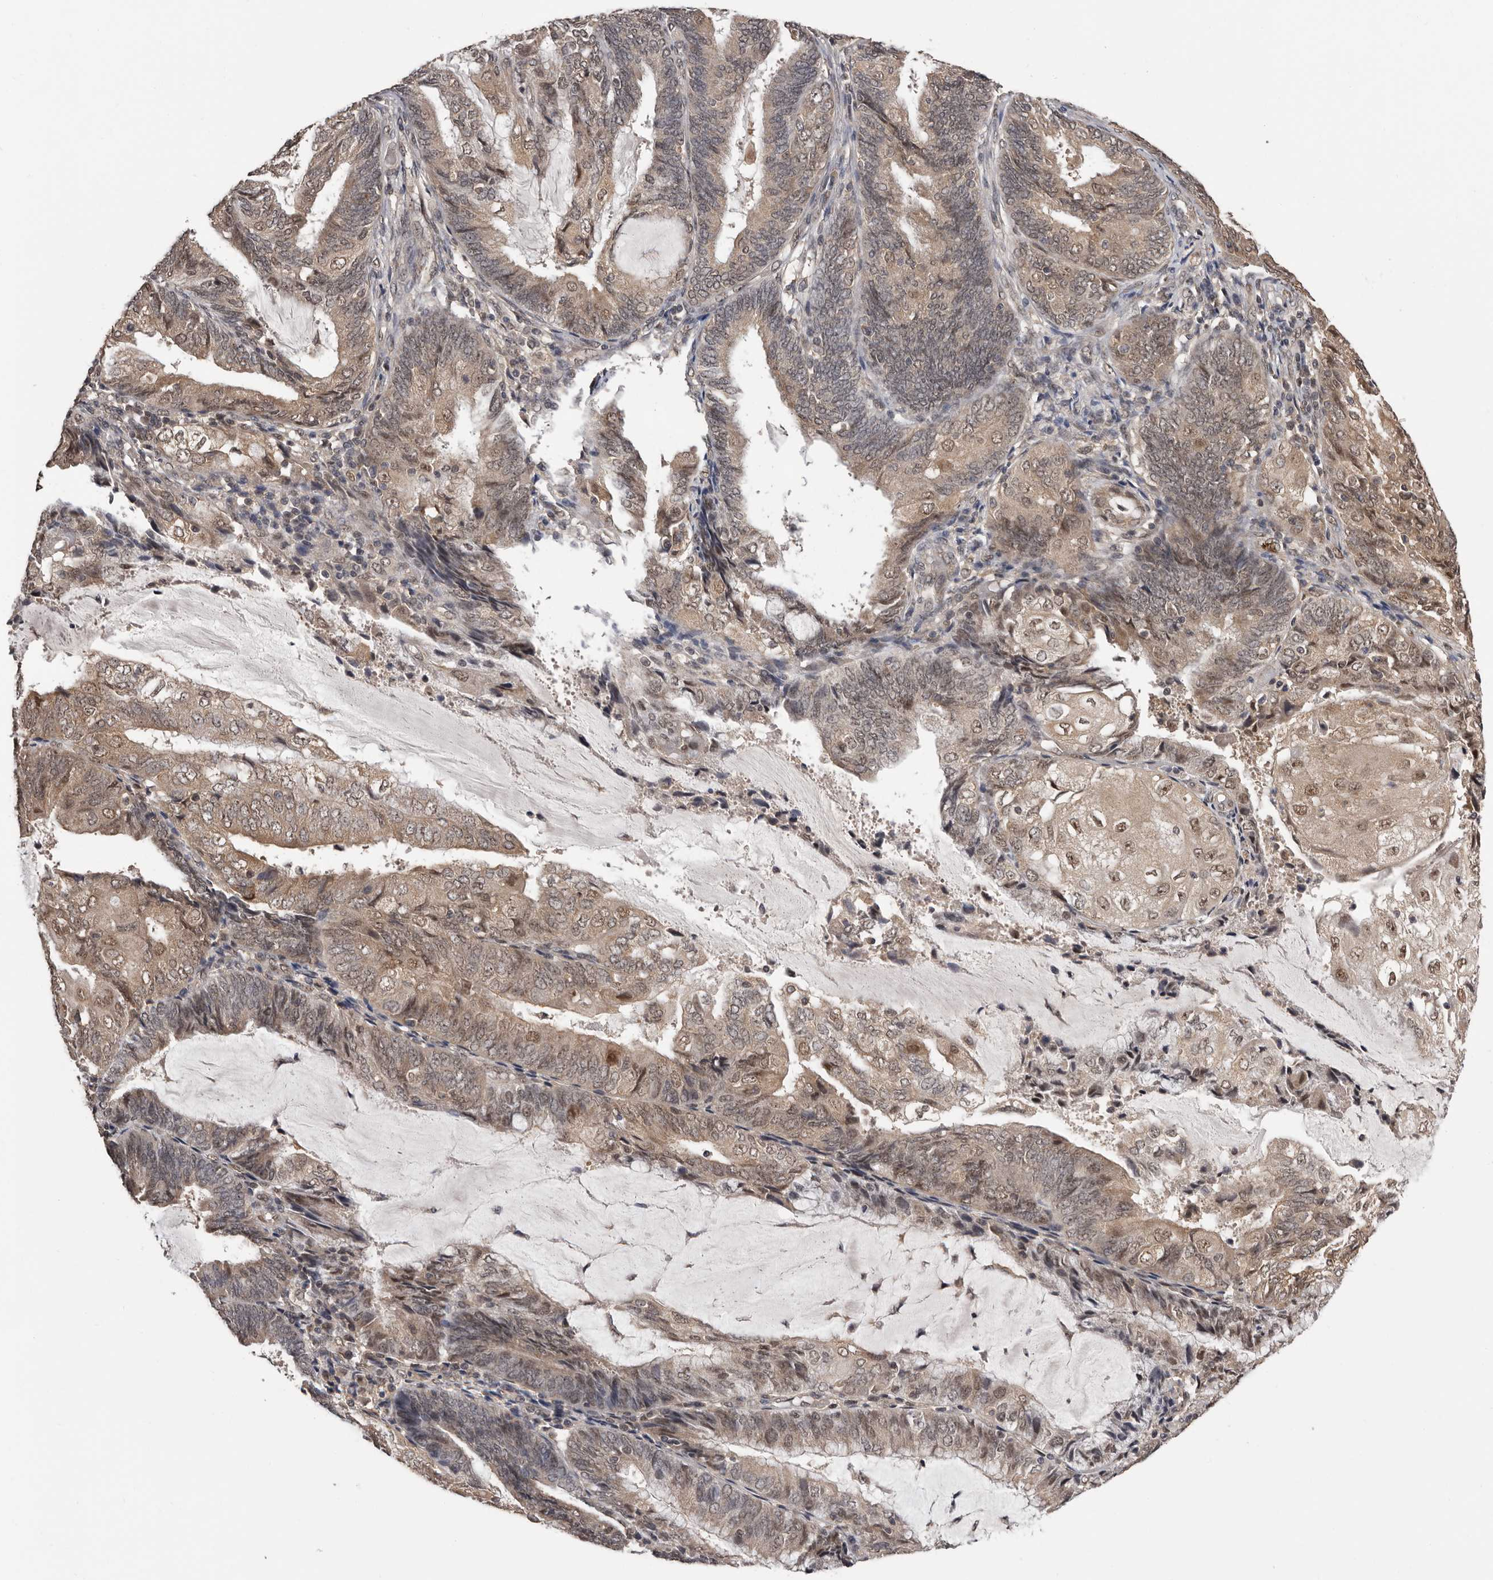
{"staining": {"intensity": "weak", "quantity": ">75%", "location": "cytoplasmic/membranous,nuclear"}, "tissue": "endometrial cancer", "cell_type": "Tumor cells", "image_type": "cancer", "snomed": [{"axis": "morphology", "description": "Adenocarcinoma, NOS"}, {"axis": "topography", "description": "Endometrium"}], "caption": "Protein staining of endometrial adenocarcinoma tissue demonstrates weak cytoplasmic/membranous and nuclear staining in about >75% of tumor cells. (DAB = brown stain, brightfield microscopy at high magnification).", "gene": "VPS37A", "patient": {"sex": "female", "age": 81}}